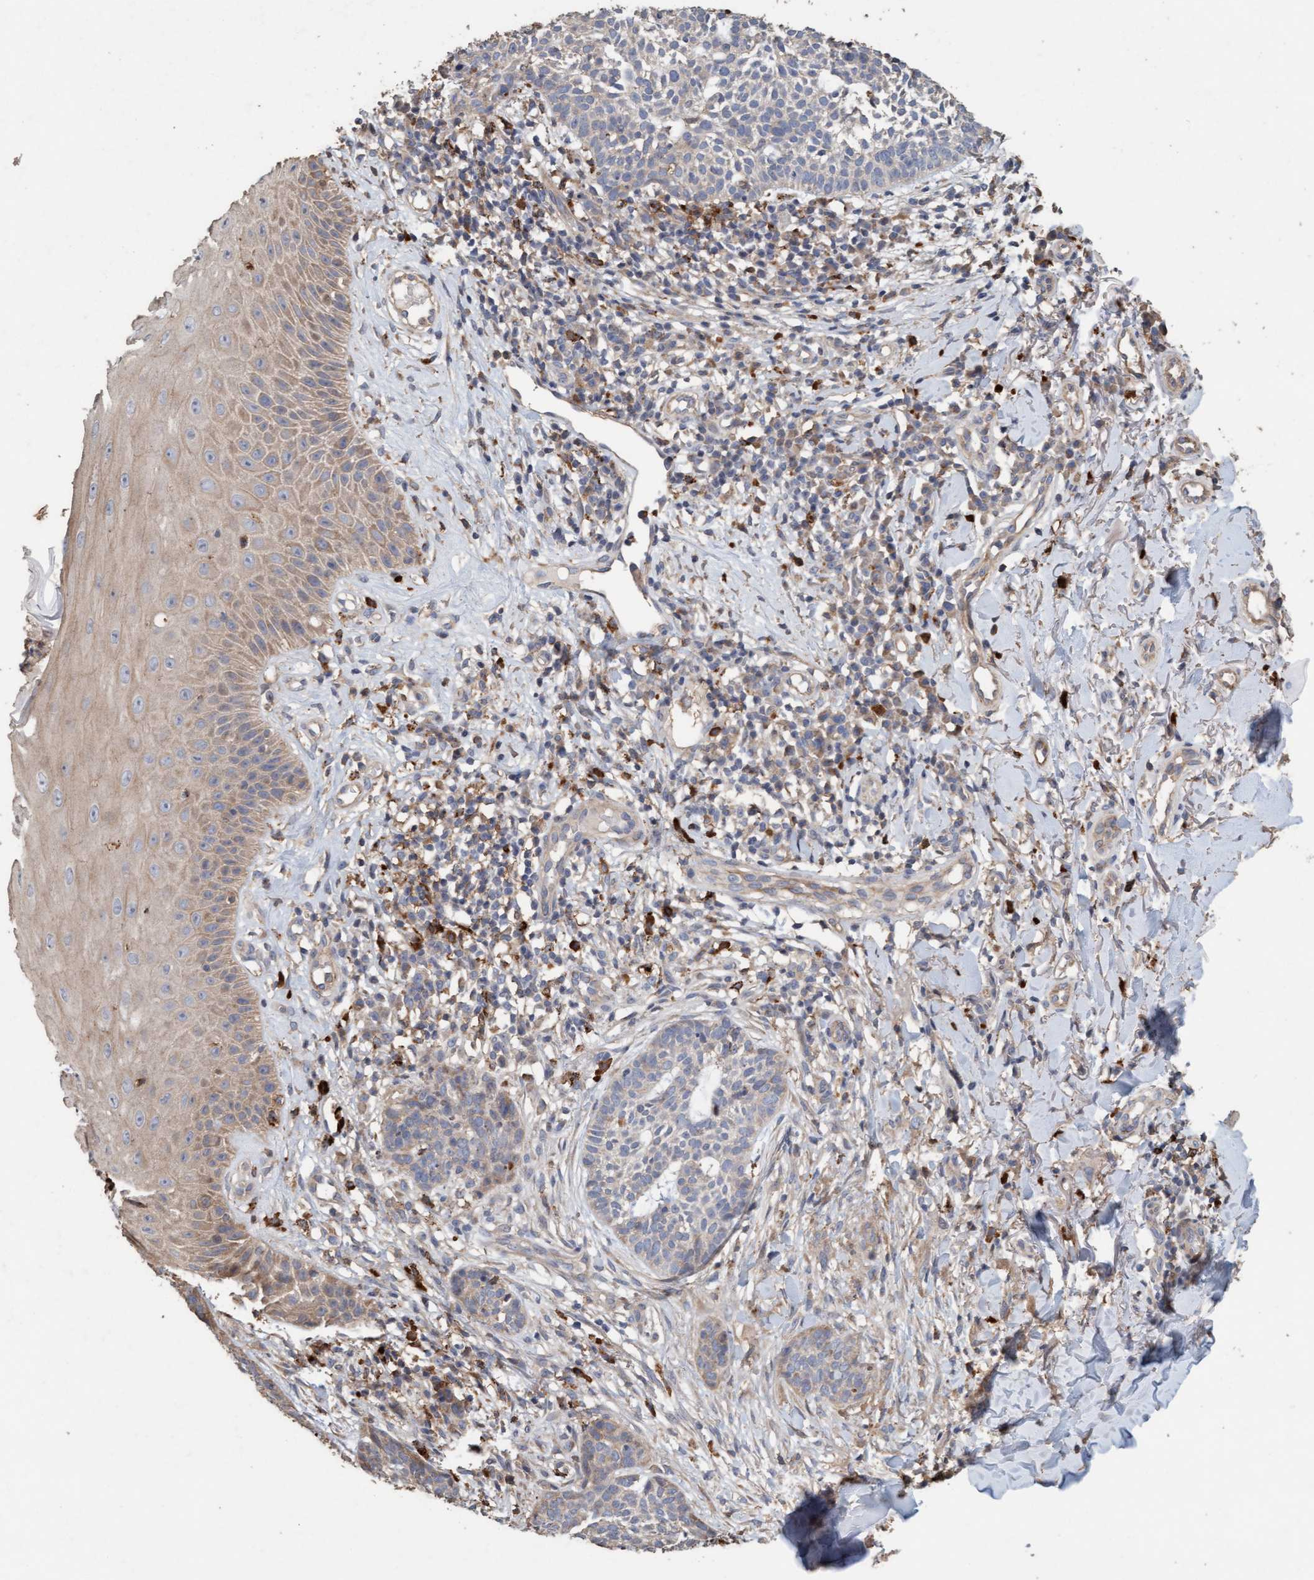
{"staining": {"intensity": "negative", "quantity": "none", "location": "none"}, "tissue": "skin cancer", "cell_type": "Tumor cells", "image_type": "cancer", "snomed": [{"axis": "morphology", "description": "Normal tissue, NOS"}, {"axis": "morphology", "description": "Basal cell carcinoma"}, {"axis": "topography", "description": "Skin"}], "caption": "There is no significant expression in tumor cells of basal cell carcinoma (skin).", "gene": "LONRF1", "patient": {"sex": "male", "age": 67}}